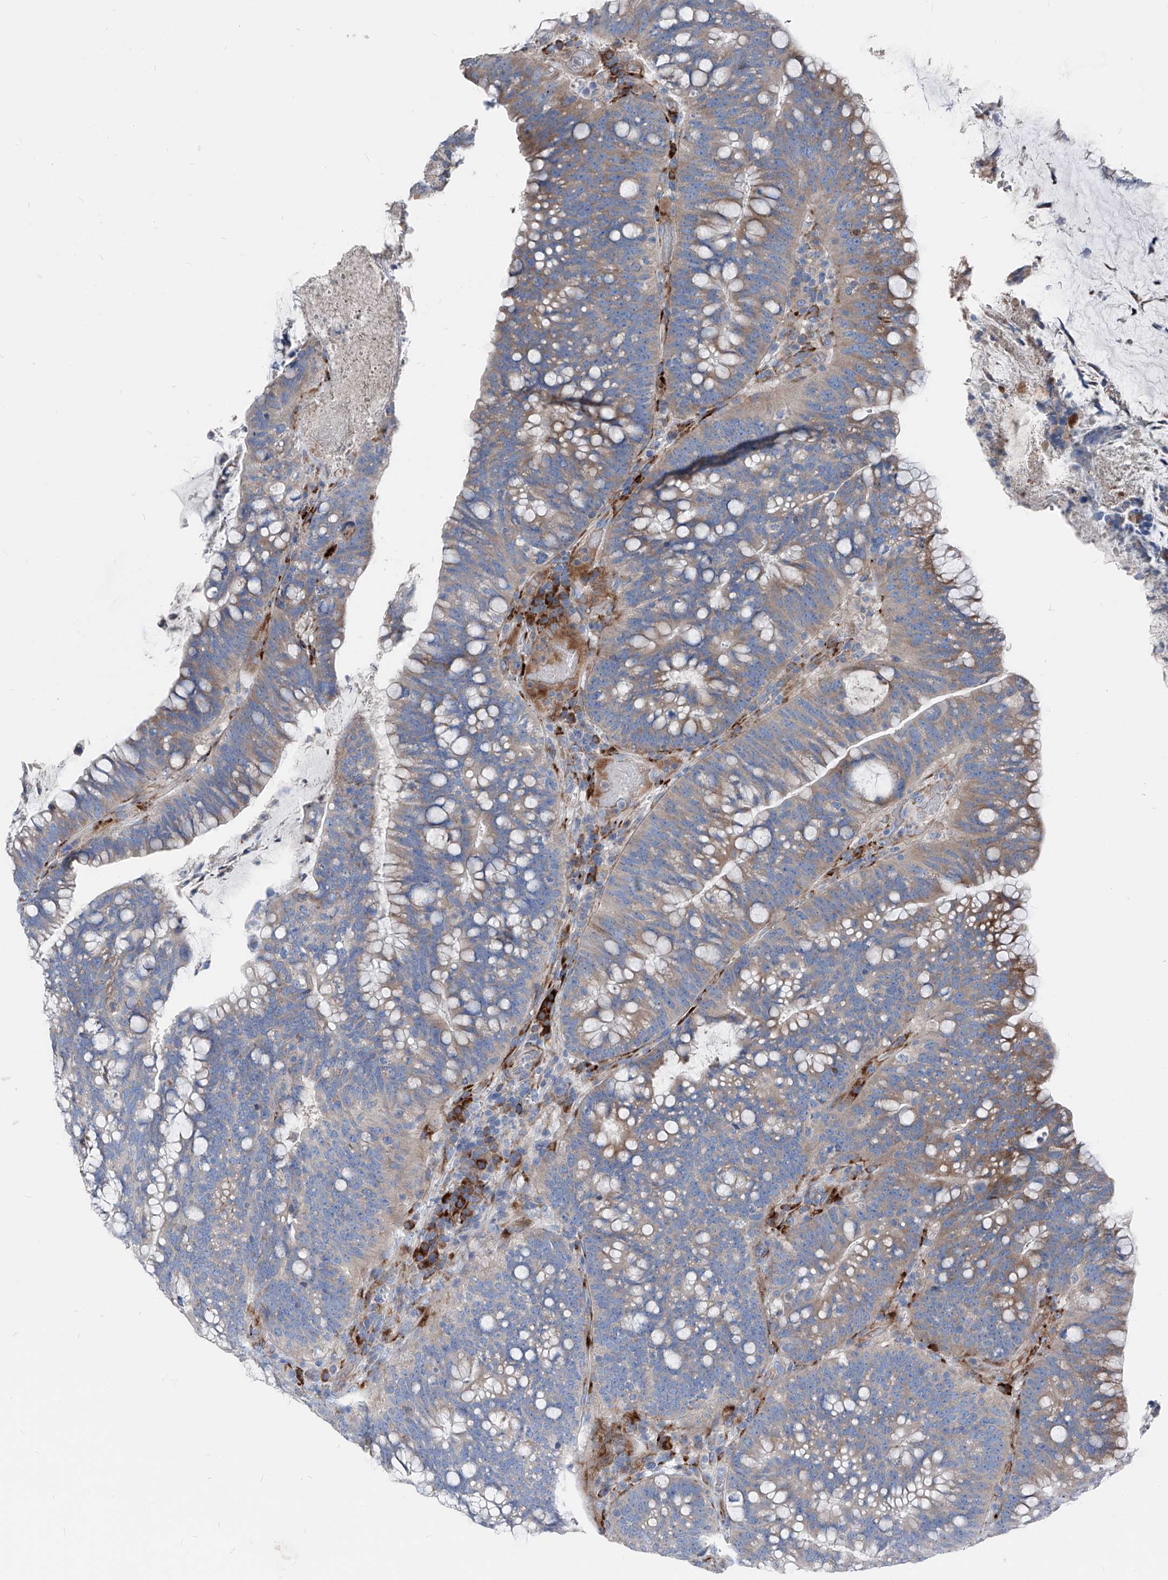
{"staining": {"intensity": "moderate", "quantity": "25%-75%", "location": "cytoplasmic/membranous"}, "tissue": "colorectal cancer", "cell_type": "Tumor cells", "image_type": "cancer", "snomed": [{"axis": "morphology", "description": "Adenocarcinoma, NOS"}, {"axis": "topography", "description": "Colon"}], "caption": "Protein staining of colorectal cancer (adenocarcinoma) tissue shows moderate cytoplasmic/membranous staining in about 25%-75% of tumor cells.", "gene": "IFI27", "patient": {"sex": "female", "age": 66}}